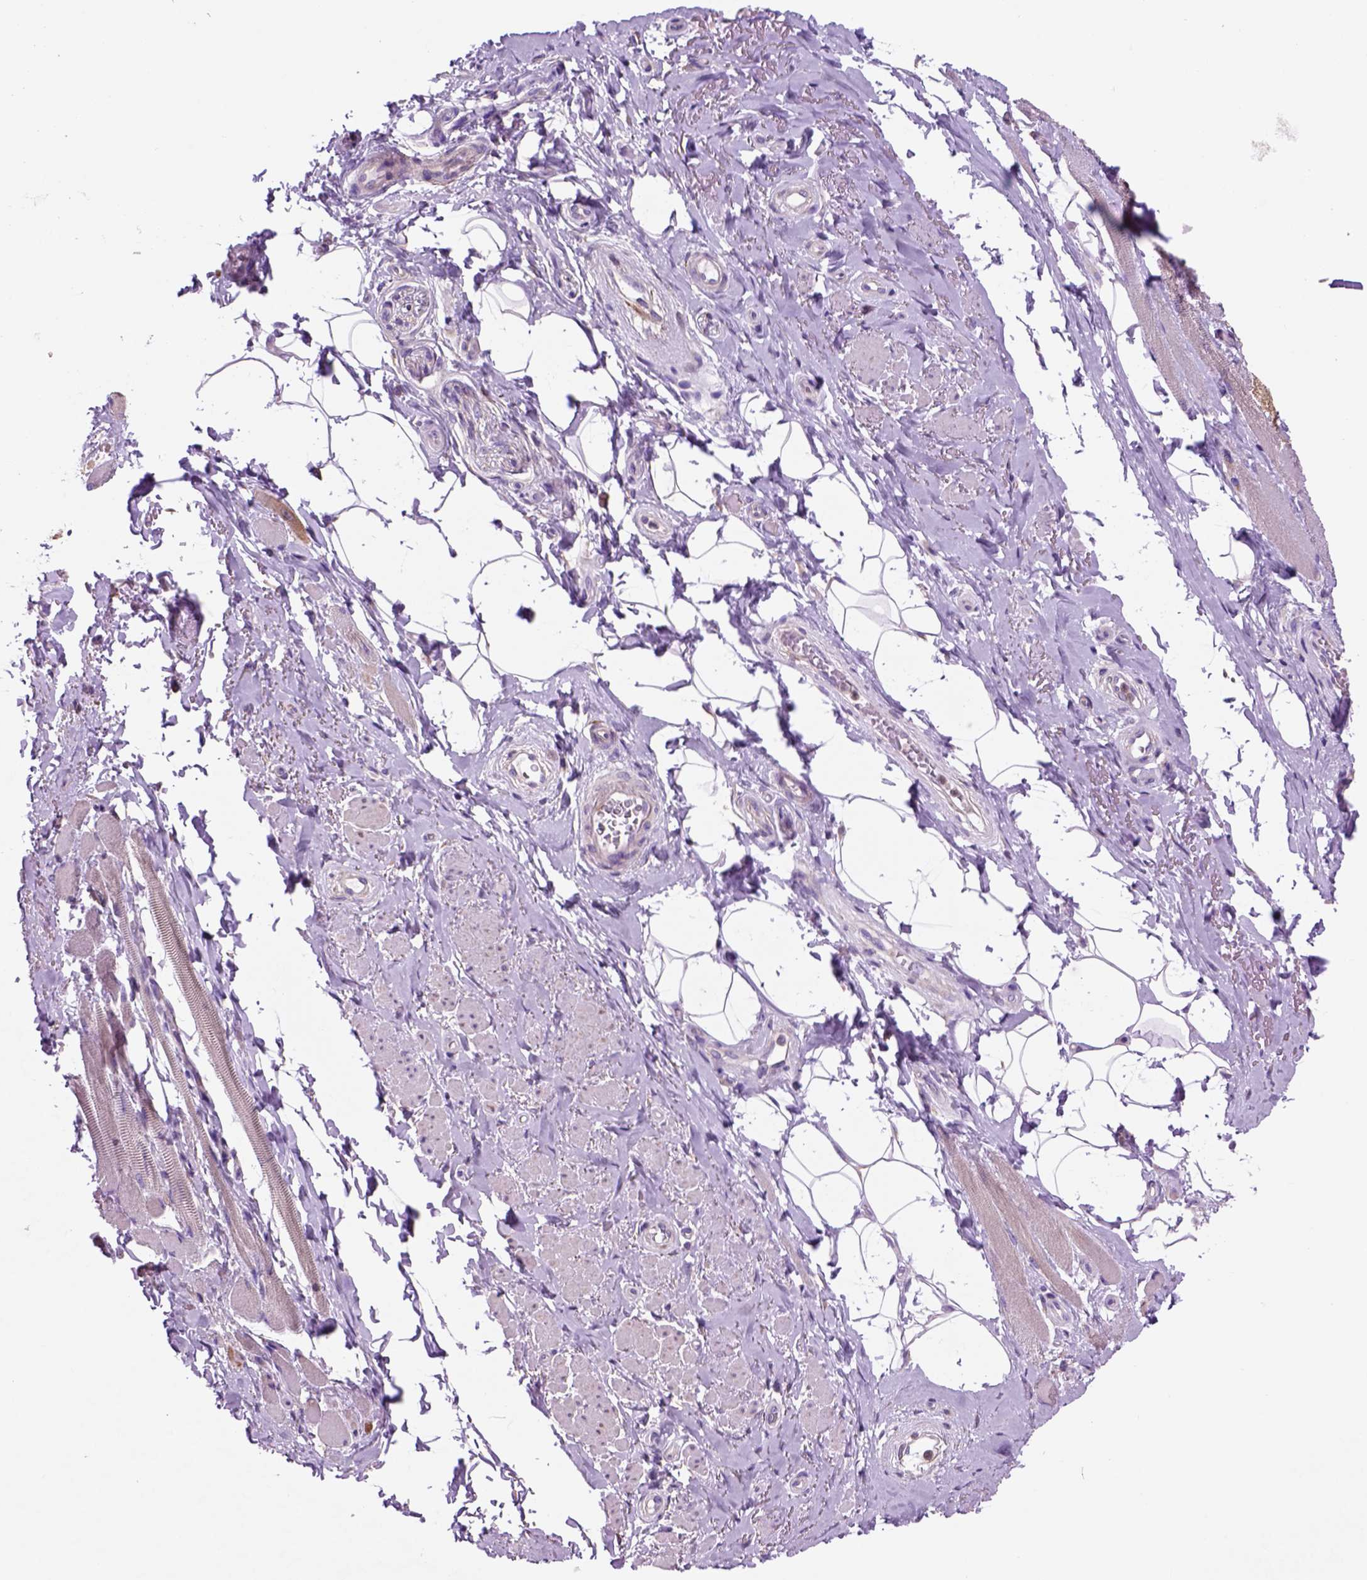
{"staining": {"intensity": "negative", "quantity": "none", "location": "none"}, "tissue": "adipose tissue", "cell_type": "Adipocytes", "image_type": "normal", "snomed": [{"axis": "morphology", "description": "Normal tissue, NOS"}, {"axis": "topography", "description": "Anal"}, {"axis": "topography", "description": "Peripheral nerve tissue"}], "caption": "Immunohistochemical staining of benign human adipose tissue displays no significant positivity in adipocytes.", "gene": "PIAS3", "patient": {"sex": "male", "age": 53}}